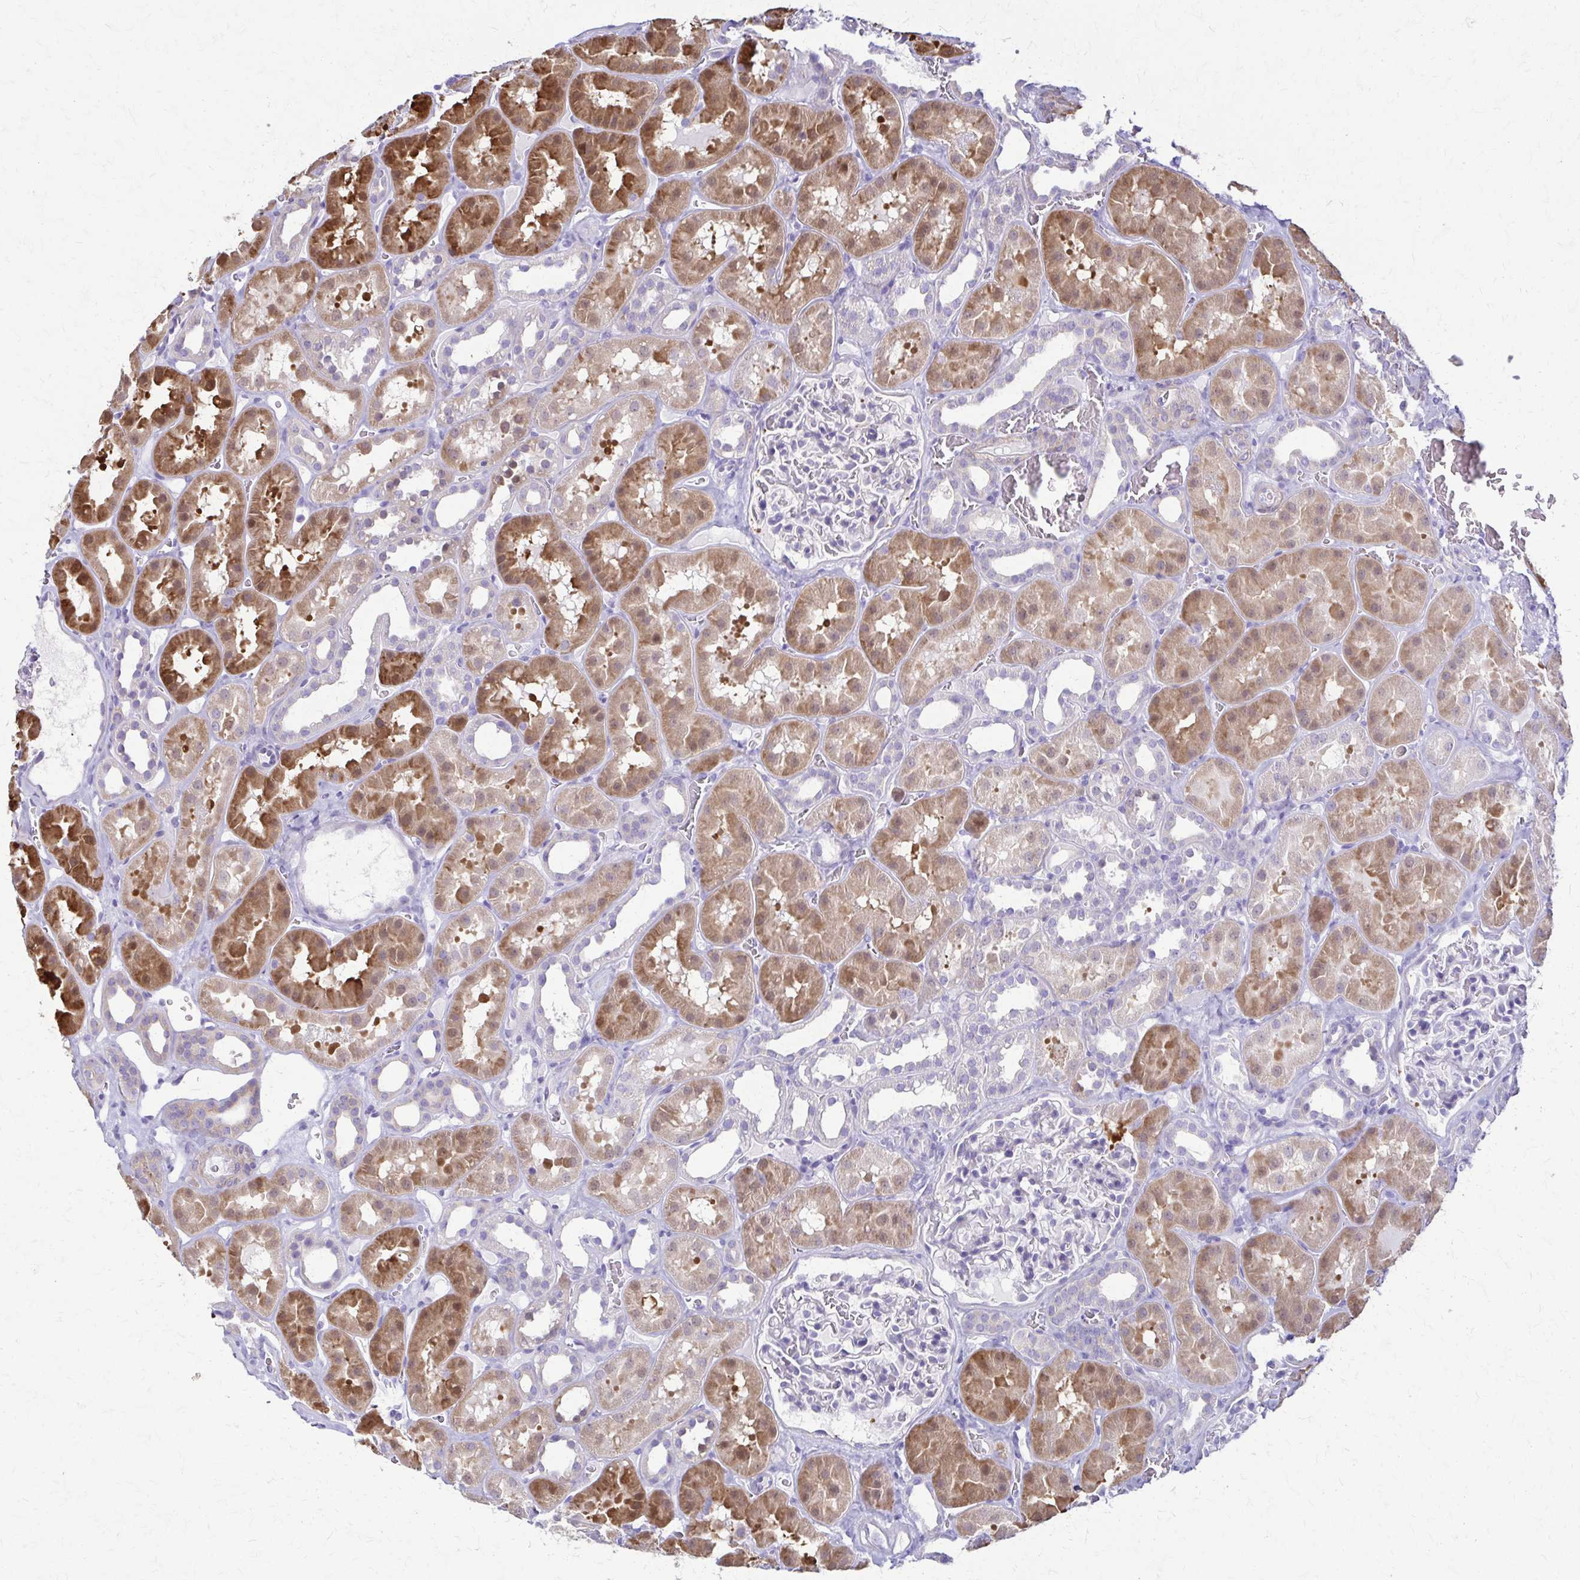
{"staining": {"intensity": "negative", "quantity": "none", "location": "none"}, "tissue": "kidney", "cell_type": "Cells in glomeruli", "image_type": "normal", "snomed": [{"axis": "morphology", "description": "Normal tissue, NOS"}, {"axis": "topography", "description": "Kidney"}], "caption": "Immunohistochemistry of benign human kidney demonstrates no positivity in cells in glomeruli.", "gene": "DSP", "patient": {"sex": "female", "age": 41}}